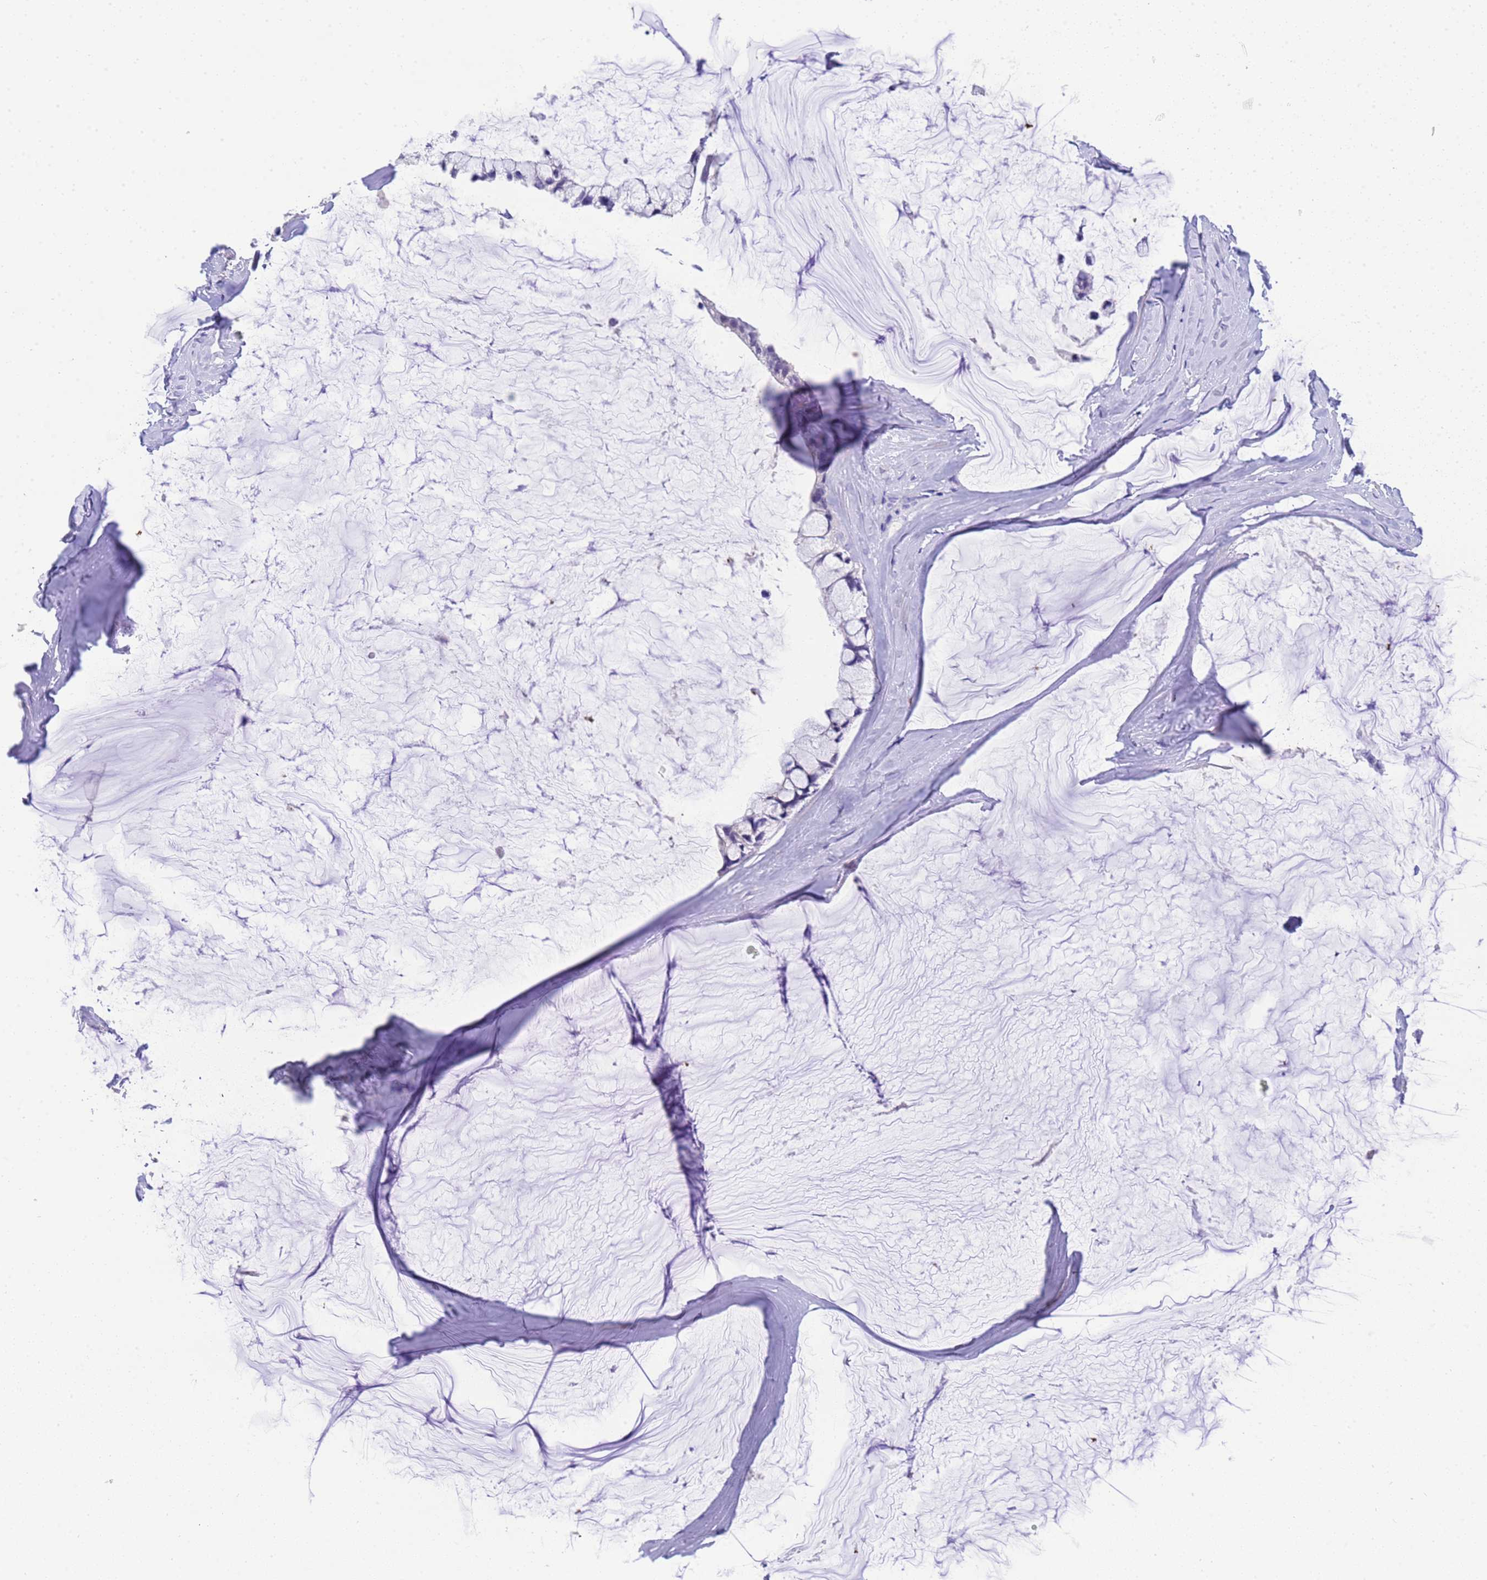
{"staining": {"intensity": "negative", "quantity": "none", "location": "none"}, "tissue": "ovarian cancer", "cell_type": "Tumor cells", "image_type": "cancer", "snomed": [{"axis": "morphology", "description": "Cystadenocarcinoma, mucinous, NOS"}, {"axis": "topography", "description": "Ovary"}], "caption": "Immunohistochemical staining of human ovarian cancer (mucinous cystadenocarcinoma) reveals no significant expression in tumor cells. The staining is performed using DAB (3,3'-diaminobenzidine) brown chromogen with nuclei counter-stained in using hematoxylin.", "gene": "USP38", "patient": {"sex": "female", "age": 39}}